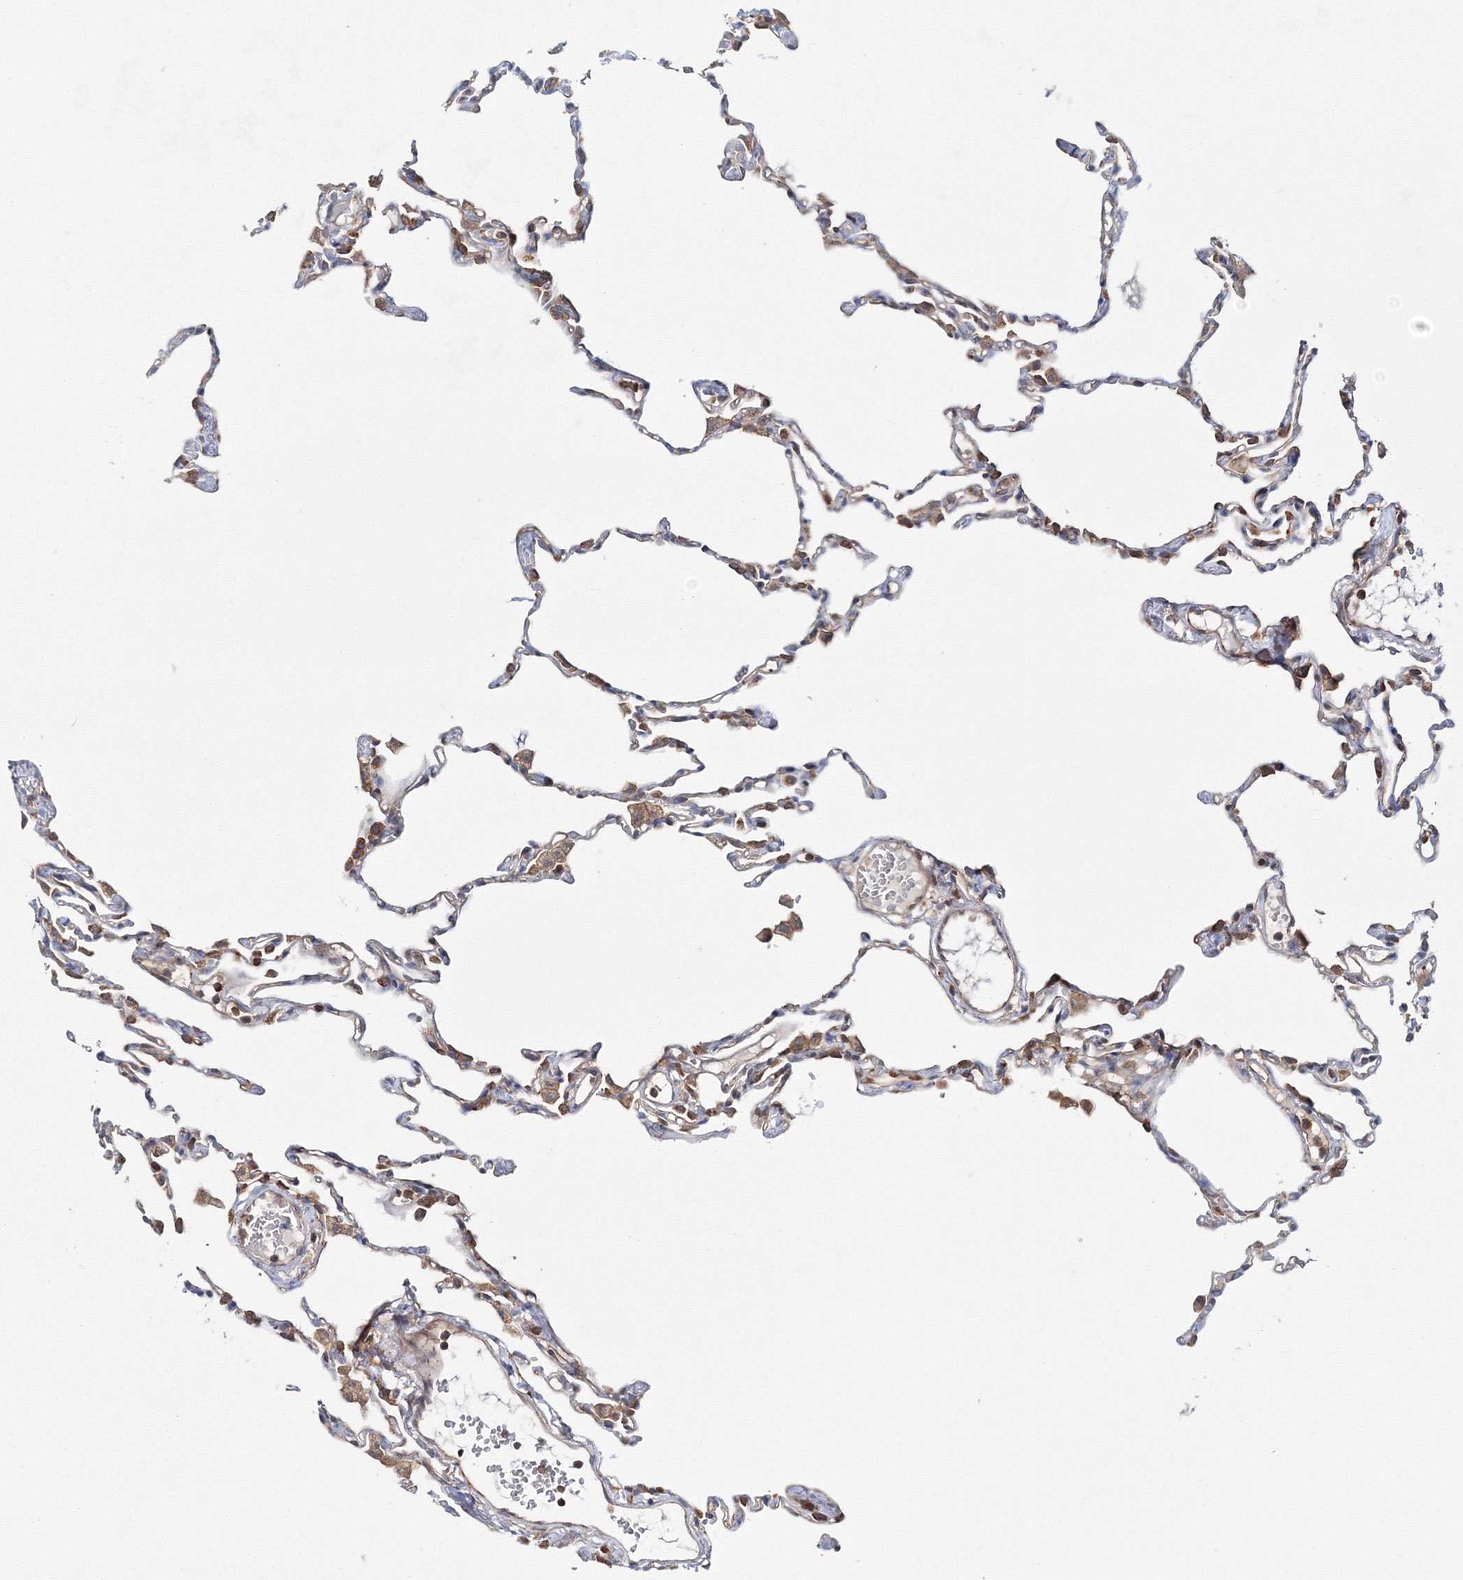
{"staining": {"intensity": "moderate", "quantity": "25%-75%", "location": "cytoplasmic/membranous"}, "tissue": "lung", "cell_type": "Alveolar cells", "image_type": "normal", "snomed": [{"axis": "morphology", "description": "Normal tissue, NOS"}, {"axis": "topography", "description": "Lung"}], "caption": "Brown immunohistochemical staining in benign lung exhibits moderate cytoplasmic/membranous expression in about 25%-75% of alveolar cells.", "gene": "HARS1", "patient": {"sex": "female", "age": 49}}